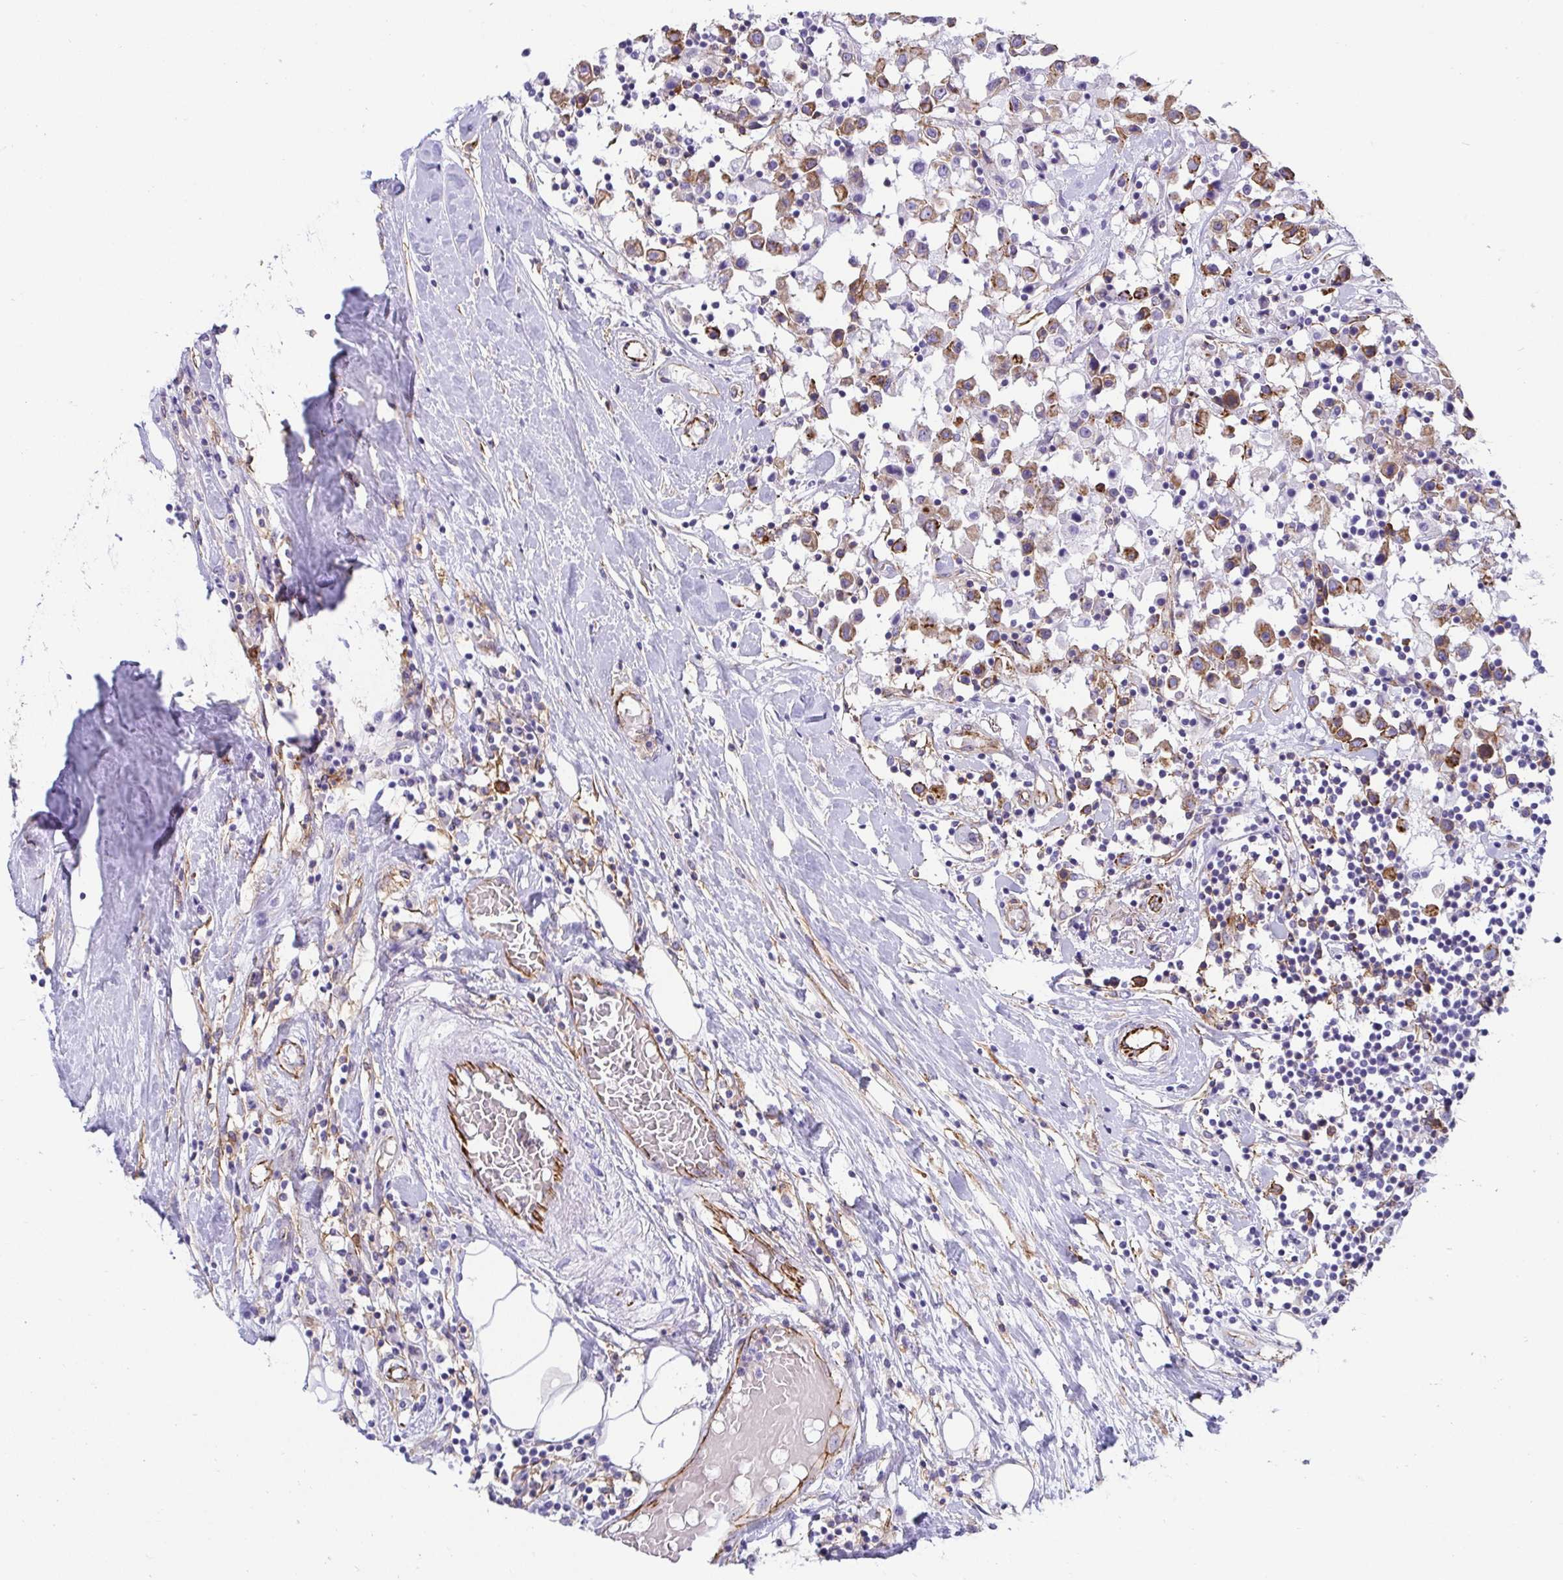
{"staining": {"intensity": "moderate", "quantity": ">75%", "location": "cytoplasmic/membranous"}, "tissue": "breast cancer", "cell_type": "Tumor cells", "image_type": "cancer", "snomed": [{"axis": "morphology", "description": "Duct carcinoma"}, {"axis": "topography", "description": "Breast"}], "caption": "Protein expression analysis of infiltrating ductal carcinoma (breast) demonstrates moderate cytoplasmic/membranous expression in approximately >75% of tumor cells.", "gene": "LIMA1", "patient": {"sex": "female", "age": 61}}